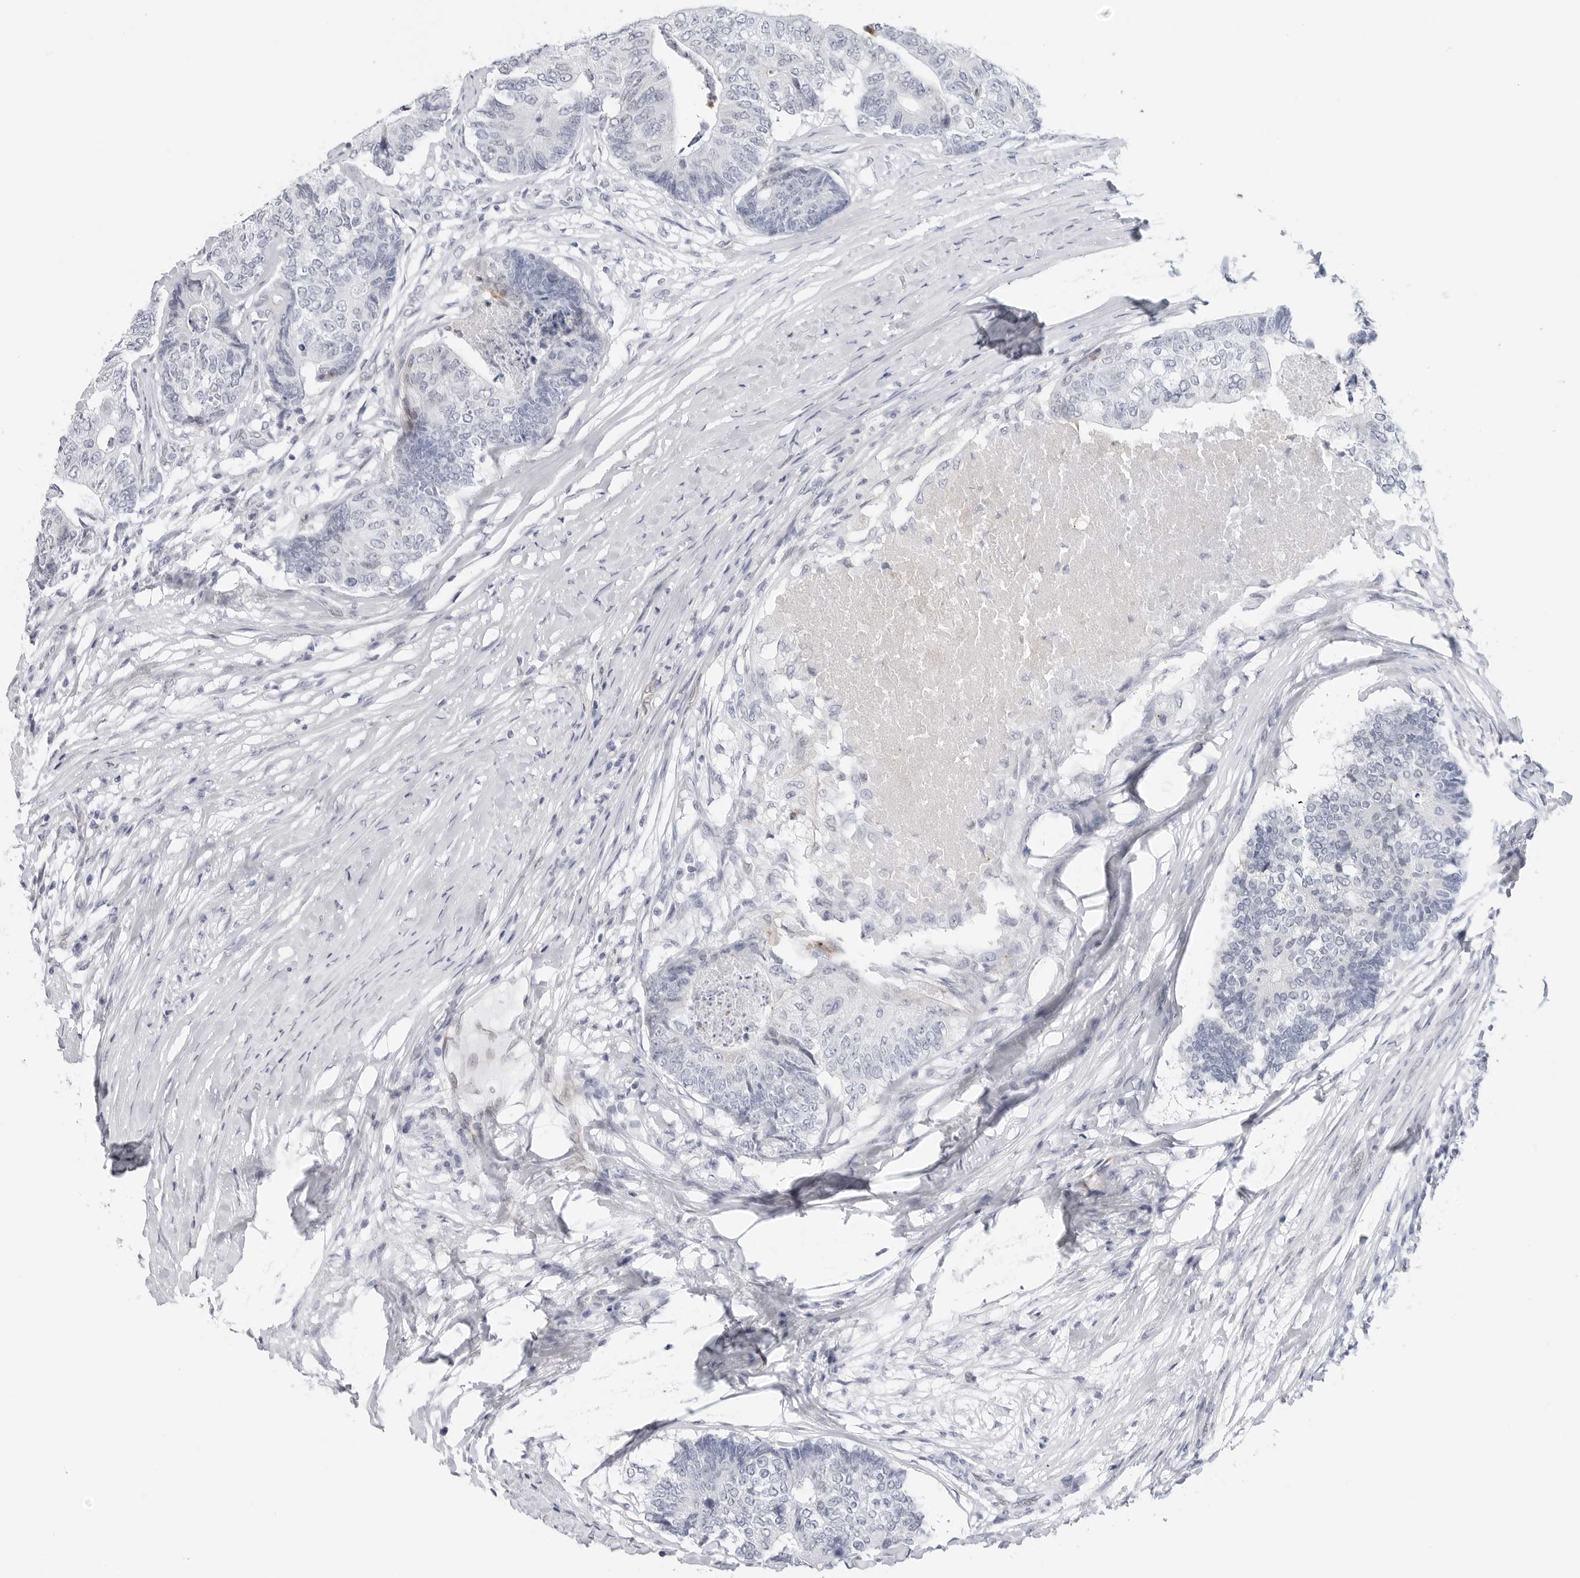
{"staining": {"intensity": "negative", "quantity": "none", "location": "none"}, "tissue": "colorectal cancer", "cell_type": "Tumor cells", "image_type": "cancer", "snomed": [{"axis": "morphology", "description": "Adenocarcinoma, NOS"}, {"axis": "topography", "description": "Colon"}], "caption": "Tumor cells are negative for brown protein staining in colorectal cancer.", "gene": "SLC19A1", "patient": {"sex": "female", "age": 67}}